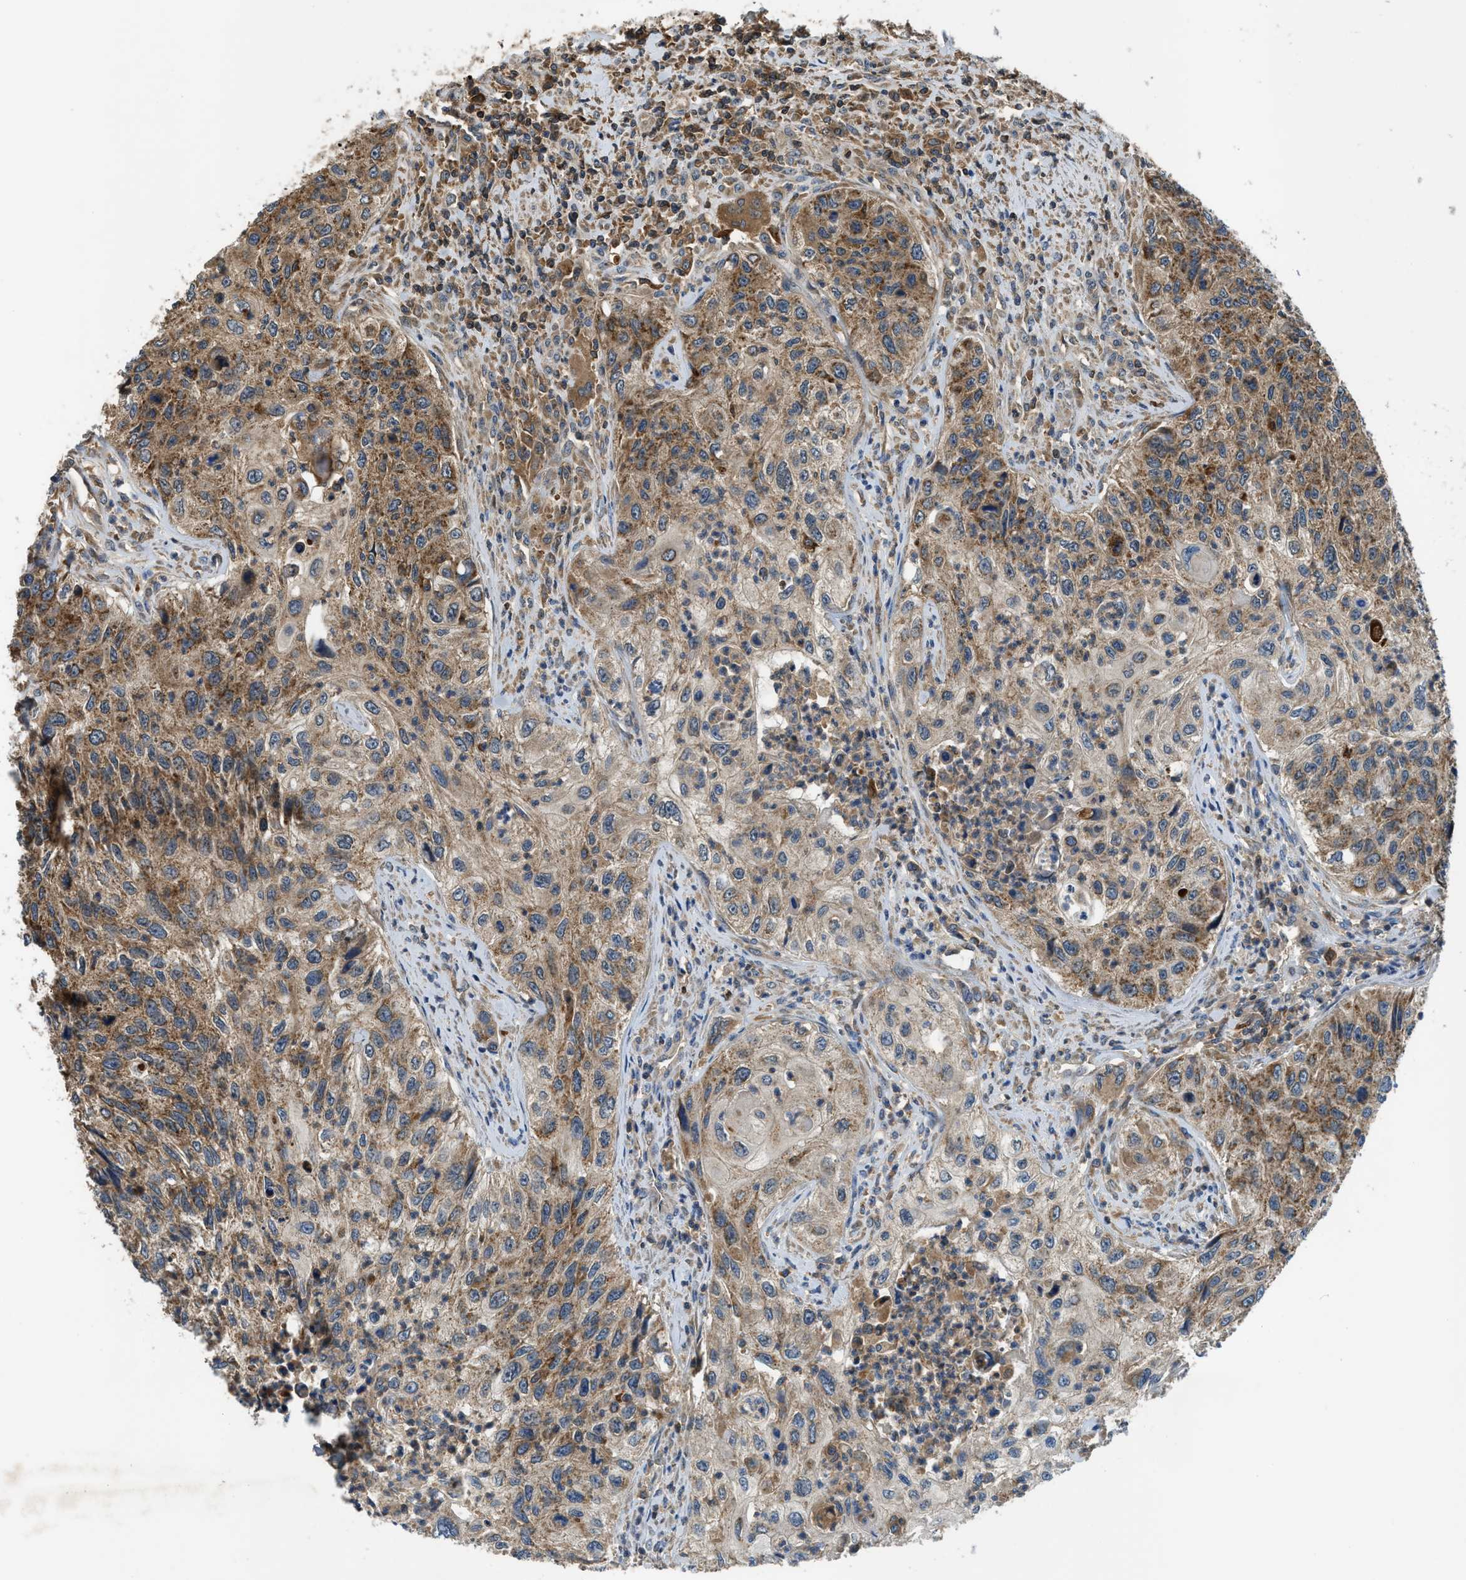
{"staining": {"intensity": "moderate", "quantity": ">75%", "location": "cytoplasmic/membranous"}, "tissue": "urothelial cancer", "cell_type": "Tumor cells", "image_type": "cancer", "snomed": [{"axis": "morphology", "description": "Urothelial carcinoma, High grade"}, {"axis": "topography", "description": "Urinary bladder"}], "caption": "Moderate cytoplasmic/membranous protein positivity is identified in about >75% of tumor cells in urothelial cancer.", "gene": "PAFAH2", "patient": {"sex": "female", "age": 60}}